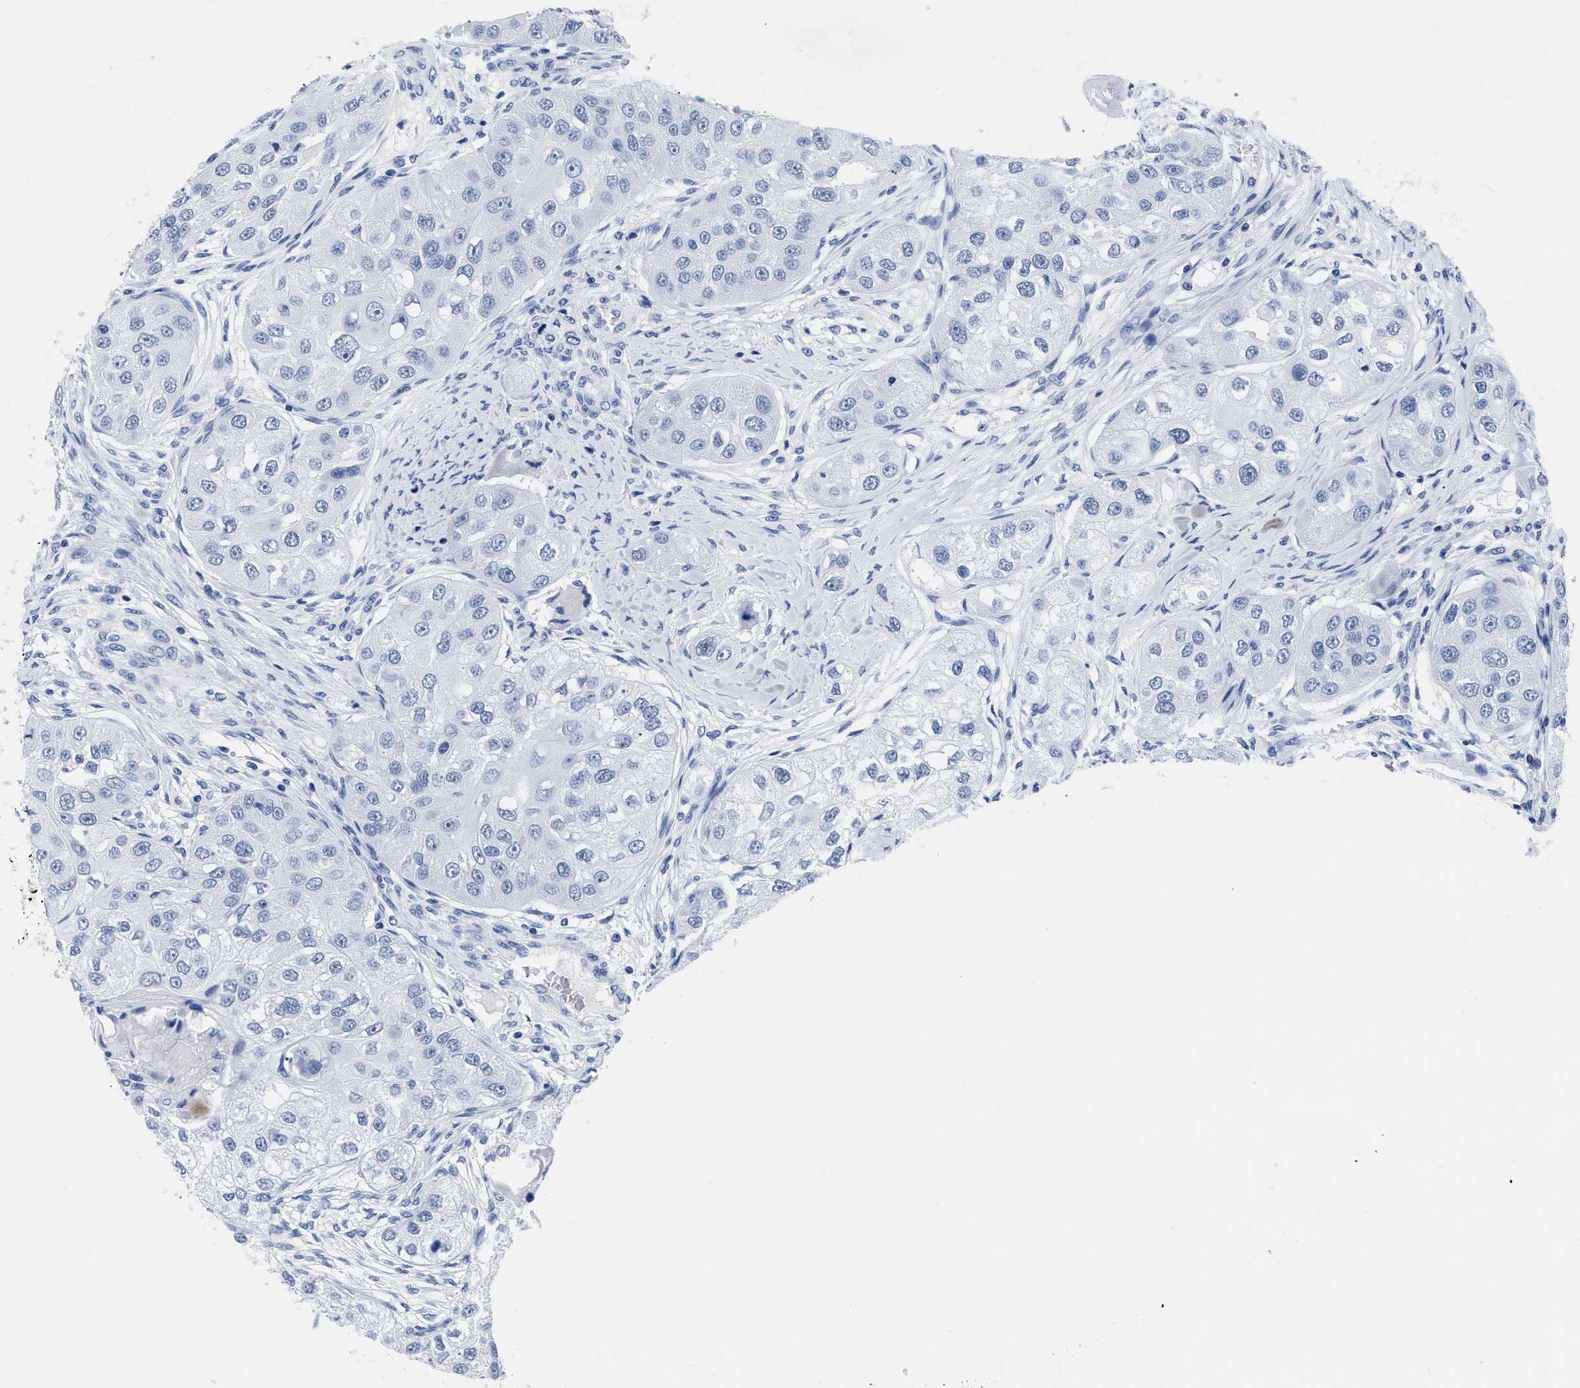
{"staining": {"intensity": "negative", "quantity": "none", "location": "none"}, "tissue": "head and neck cancer", "cell_type": "Tumor cells", "image_type": "cancer", "snomed": [{"axis": "morphology", "description": "Normal tissue, NOS"}, {"axis": "morphology", "description": "Squamous cell carcinoma, NOS"}, {"axis": "topography", "description": "Skeletal muscle"}, {"axis": "topography", "description": "Head-Neck"}], "caption": "High magnification brightfield microscopy of head and neck cancer stained with DAB (brown) and counterstained with hematoxylin (blue): tumor cells show no significant positivity.", "gene": "TREML1", "patient": {"sex": "male", "age": 51}}